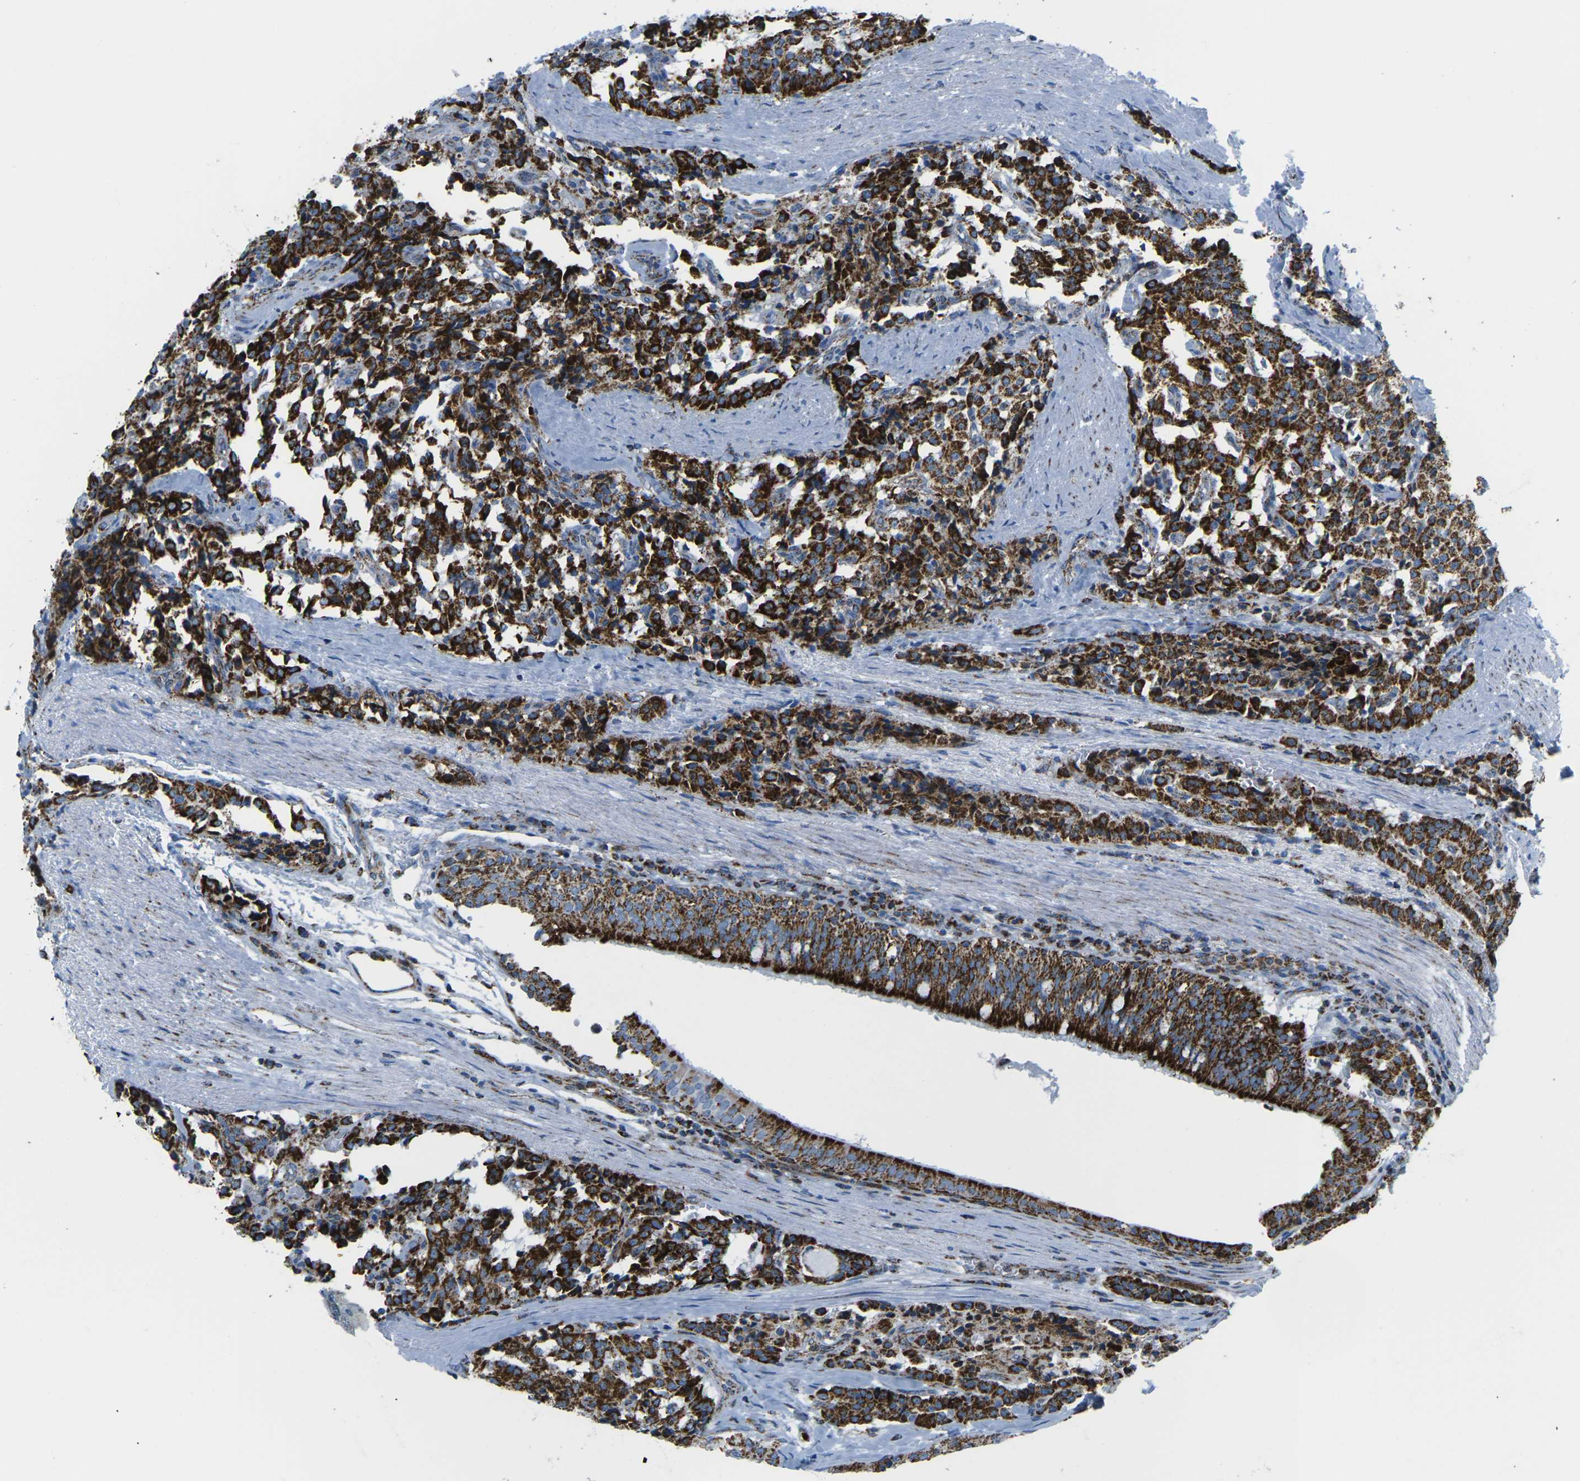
{"staining": {"intensity": "strong", "quantity": ">75%", "location": "cytoplasmic/membranous"}, "tissue": "carcinoid", "cell_type": "Tumor cells", "image_type": "cancer", "snomed": [{"axis": "morphology", "description": "Carcinoid, malignant, NOS"}, {"axis": "topography", "description": "Lung"}], "caption": "DAB immunohistochemical staining of carcinoid (malignant) reveals strong cytoplasmic/membranous protein expression in approximately >75% of tumor cells. (Brightfield microscopy of DAB IHC at high magnification).", "gene": "COX6C", "patient": {"sex": "male", "age": 30}}